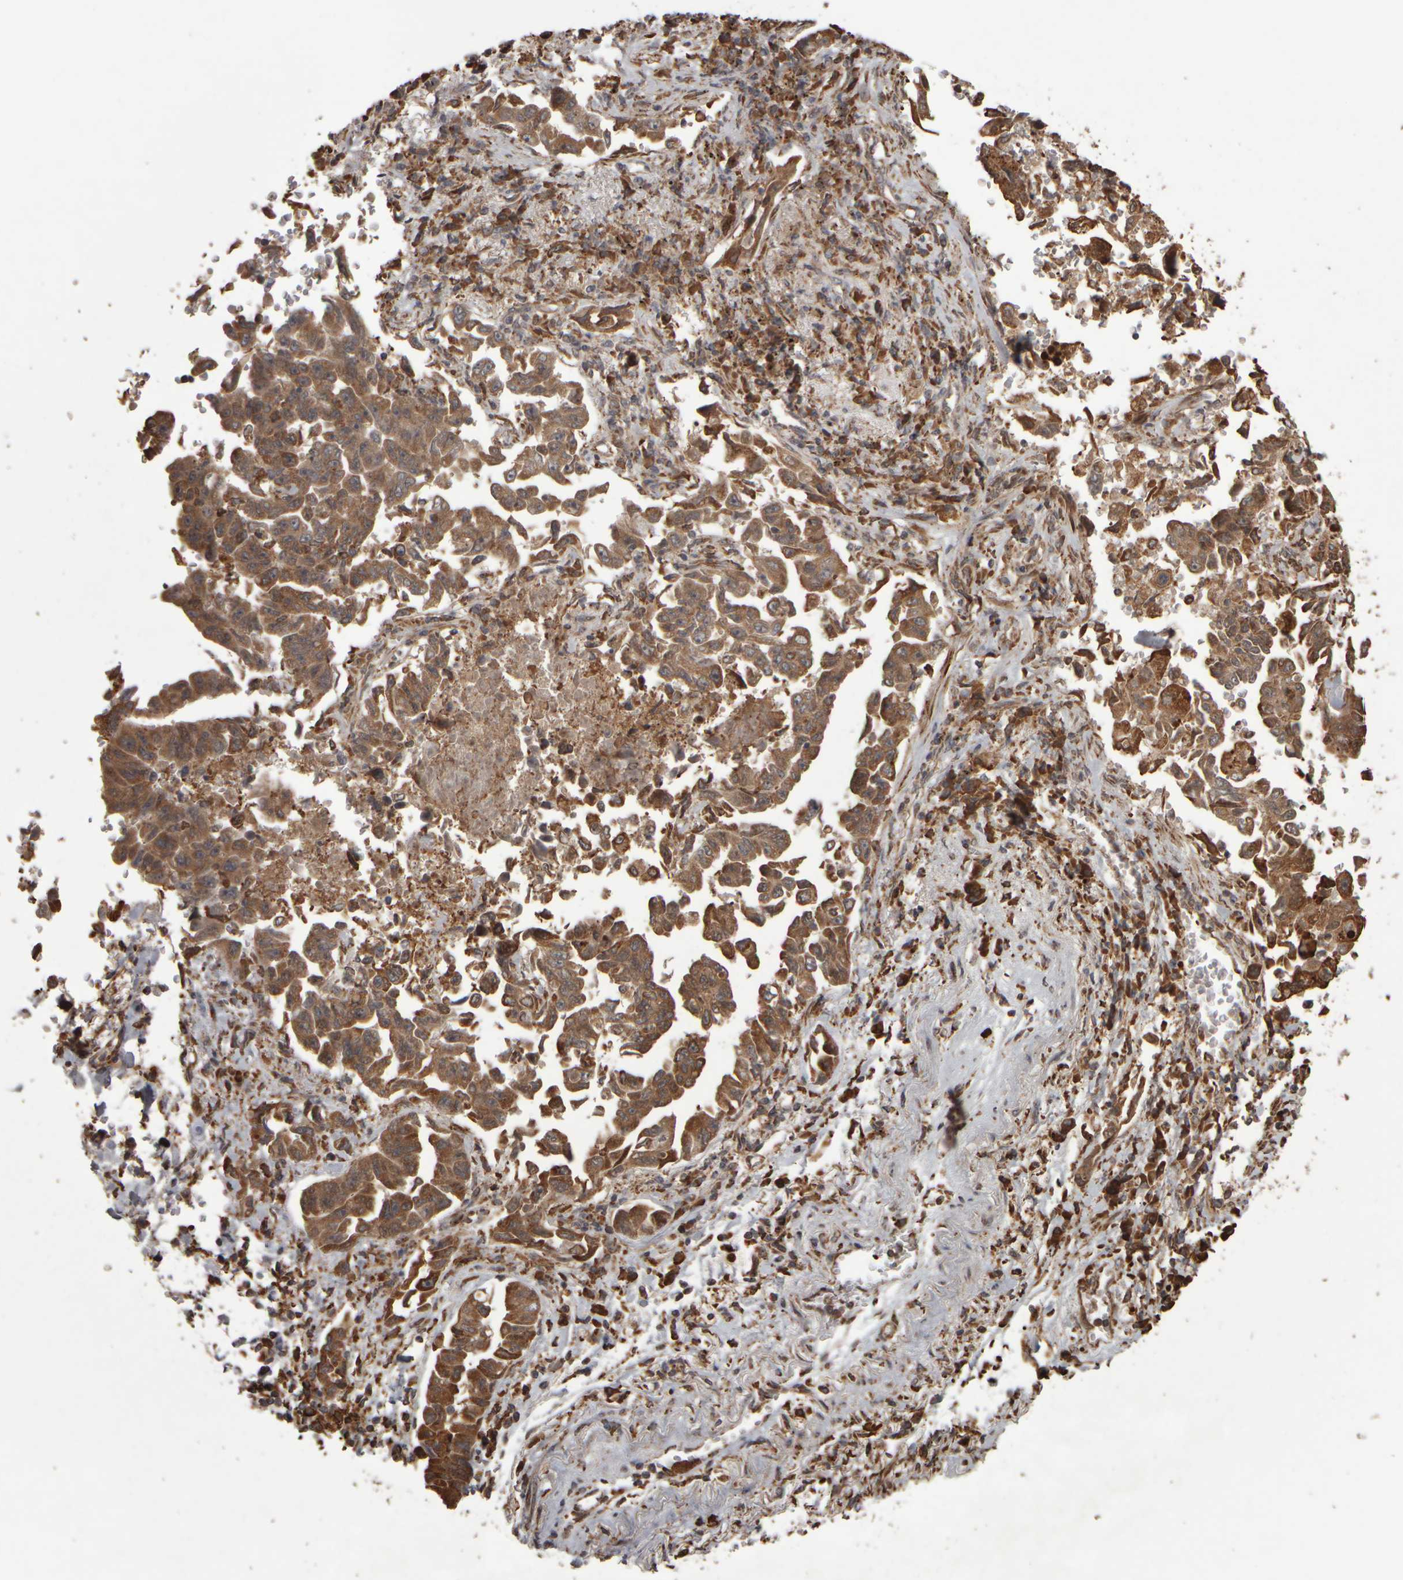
{"staining": {"intensity": "moderate", "quantity": ">75%", "location": "cytoplasmic/membranous"}, "tissue": "lung cancer", "cell_type": "Tumor cells", "image_type": "cancer", "snomed": [{"axis": "morphology", "description": "Adenocarcinoma, NOS"}, {"axis": "topography", "description": "Lung"}], "caption": "High-magnification brightfield microscopy of lung cancer (adenocarcinoma) stained with DAB (3,3'-diaminobenzidine) (brown) and counterstained with hematoxylin (blue). tumor cells exhibit moderate cytoplasmic/membranous staining is seen in approximately>75% of cells.", "gene": "AGBL3", "patient": {"sex": "female", "age": 51}}